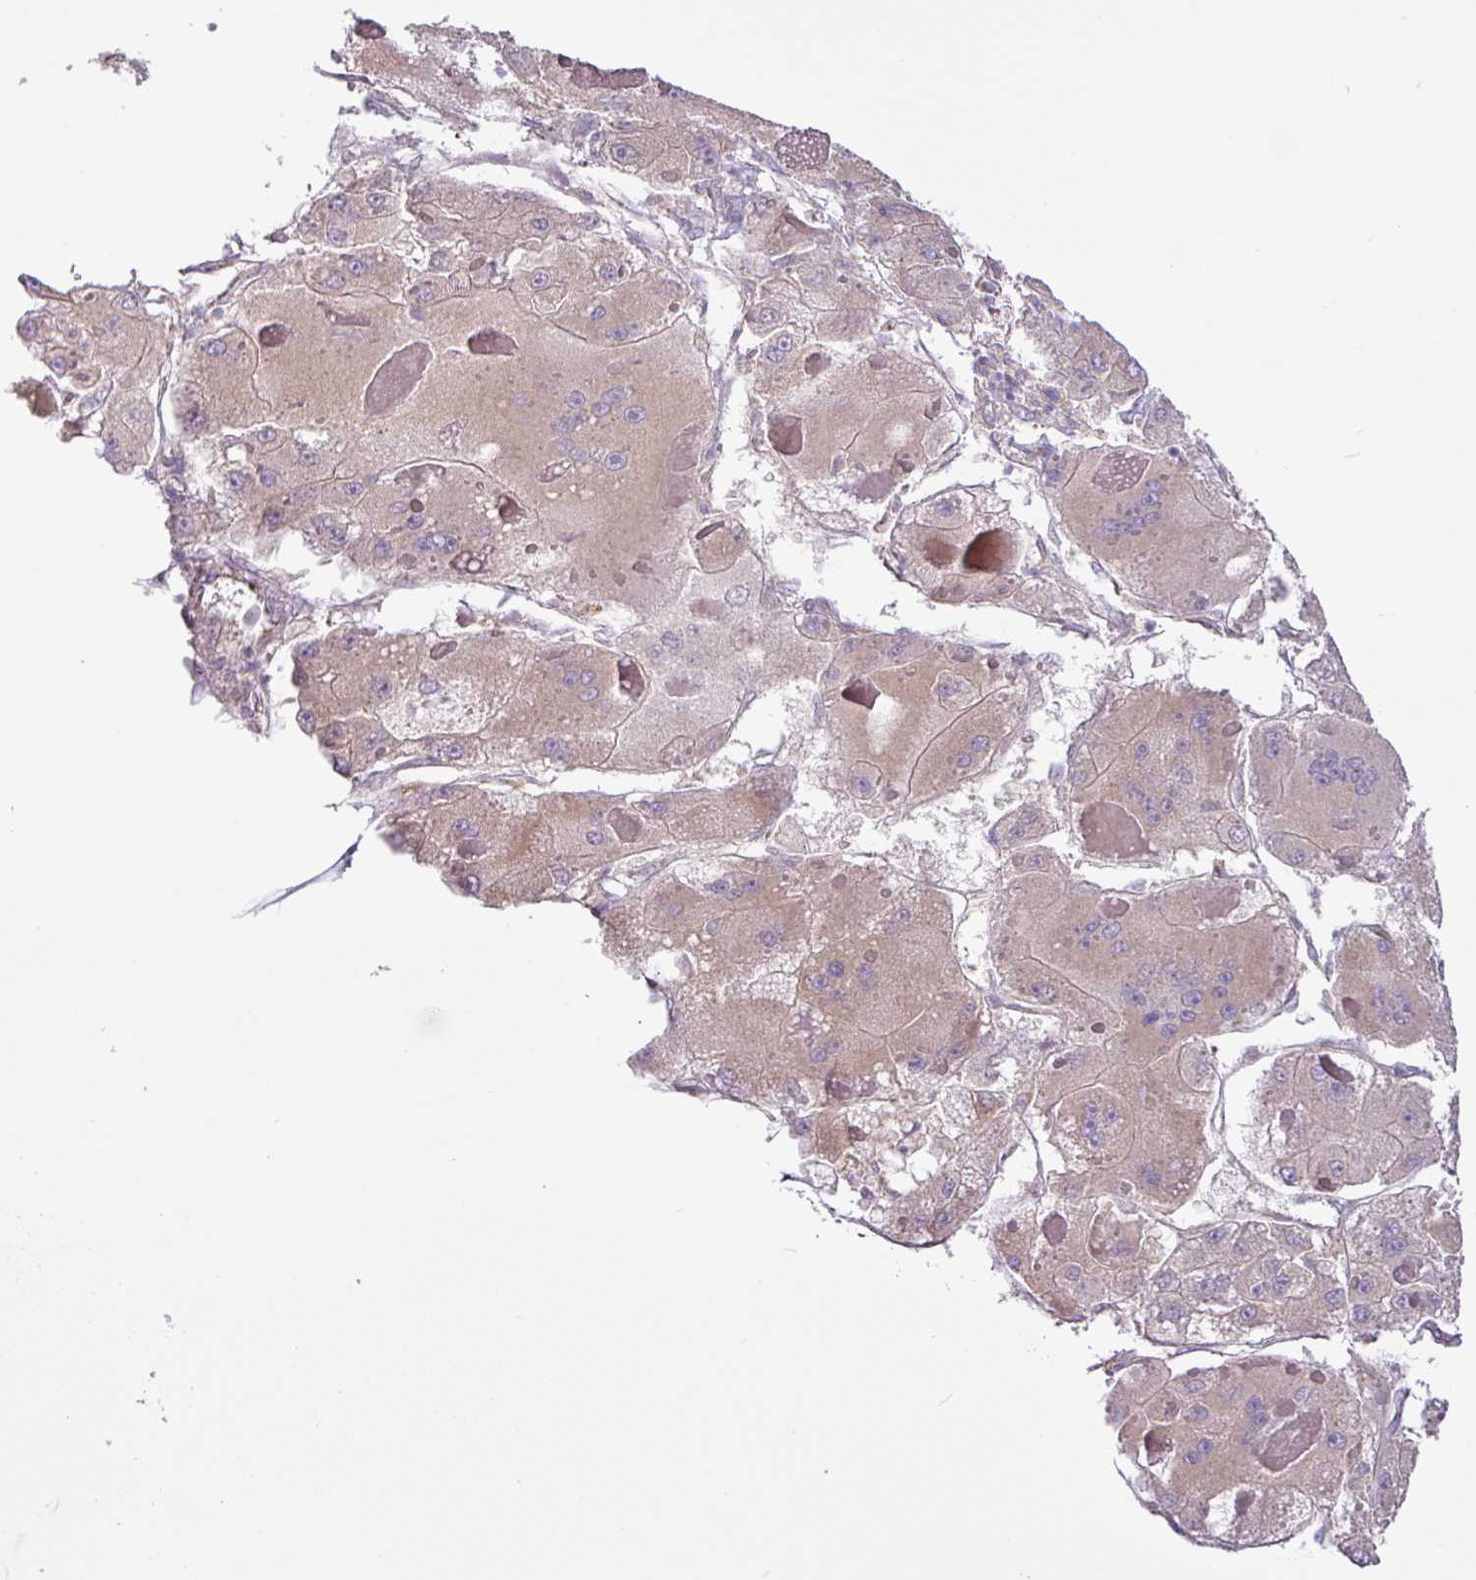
{"staining": {"intensity": "weak", "quantity": "<25%", "location": "cytoplasmic/membranous"}, "tissue": "liver cancer", "cell_type": "Tumor cells", "image_type": "cancer", "snomed": [{"axis": "morphology", "description": "Carcinoma, Hepatocellular, NOS"}, {"axis": "topography", "description": "Liver"}], "caption": "Immunohistochemical staining of human hepatocellular carcinoma (liver) exhibits no significant staining in tumor cells. (DAB (3,3'-diaminobenzidine) immunohistochemistry (IHC) with hematoxylin counter stain).", "gene": "MRM2", "patient": {"sex": "female", "age": 73}}